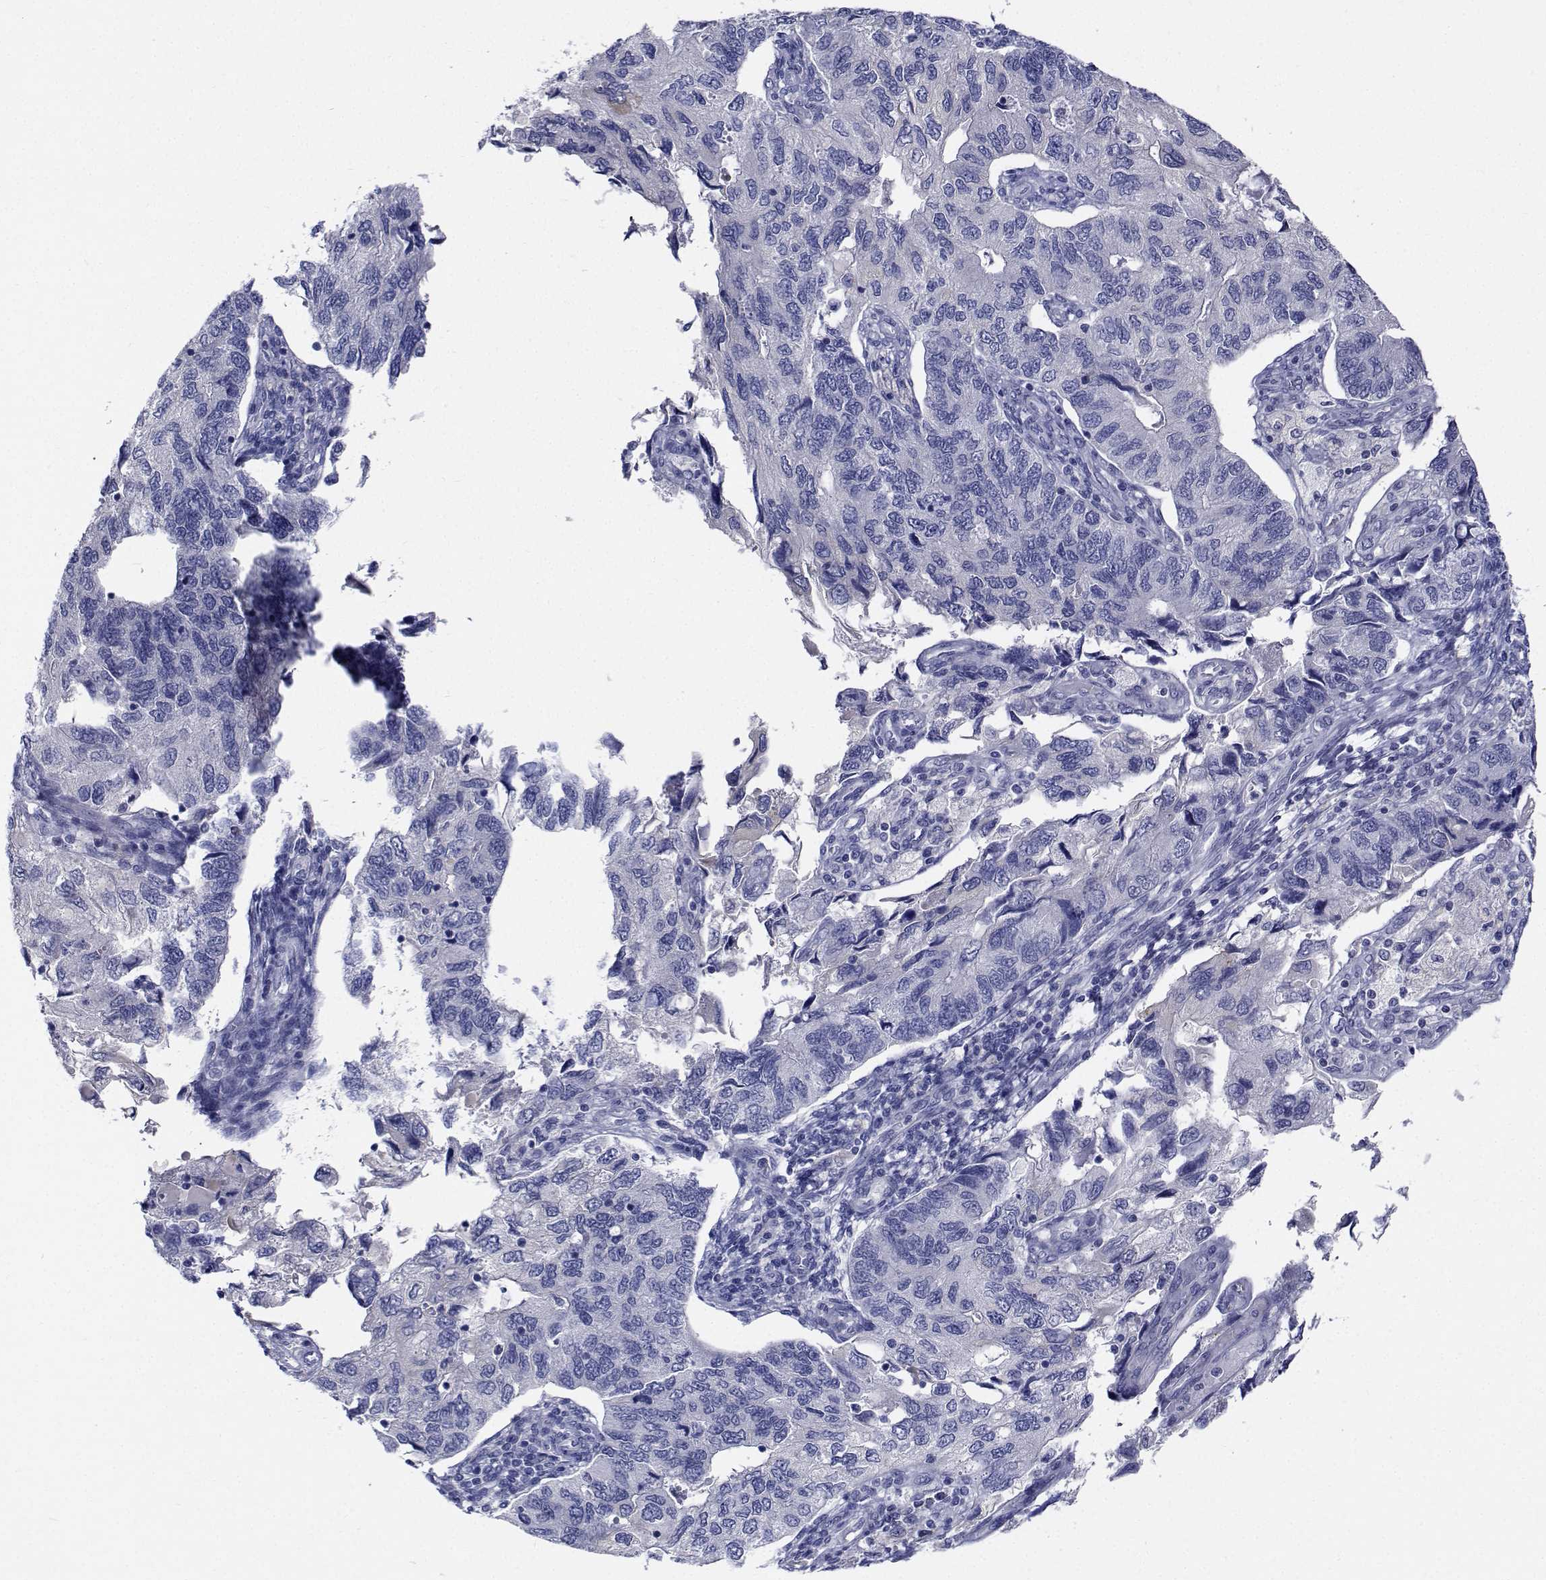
{"staining": {"intensity": "negative", "quantity": "none", "location": "none"}, "tissue": "endometrial cancer", "cell_type": "Tumor cells", "image_type": "cancer", "snomed": [{"axis": "morphology", "description": "Carcinoma, NOS"}, {"axis": "topography", "description": "Uterus"}], "caption": "Tumor cells show no significant protein expression in carcinoma (endometrial).", "gene": "CDHR3", "patient": {"sex": "female", "age": 76}}